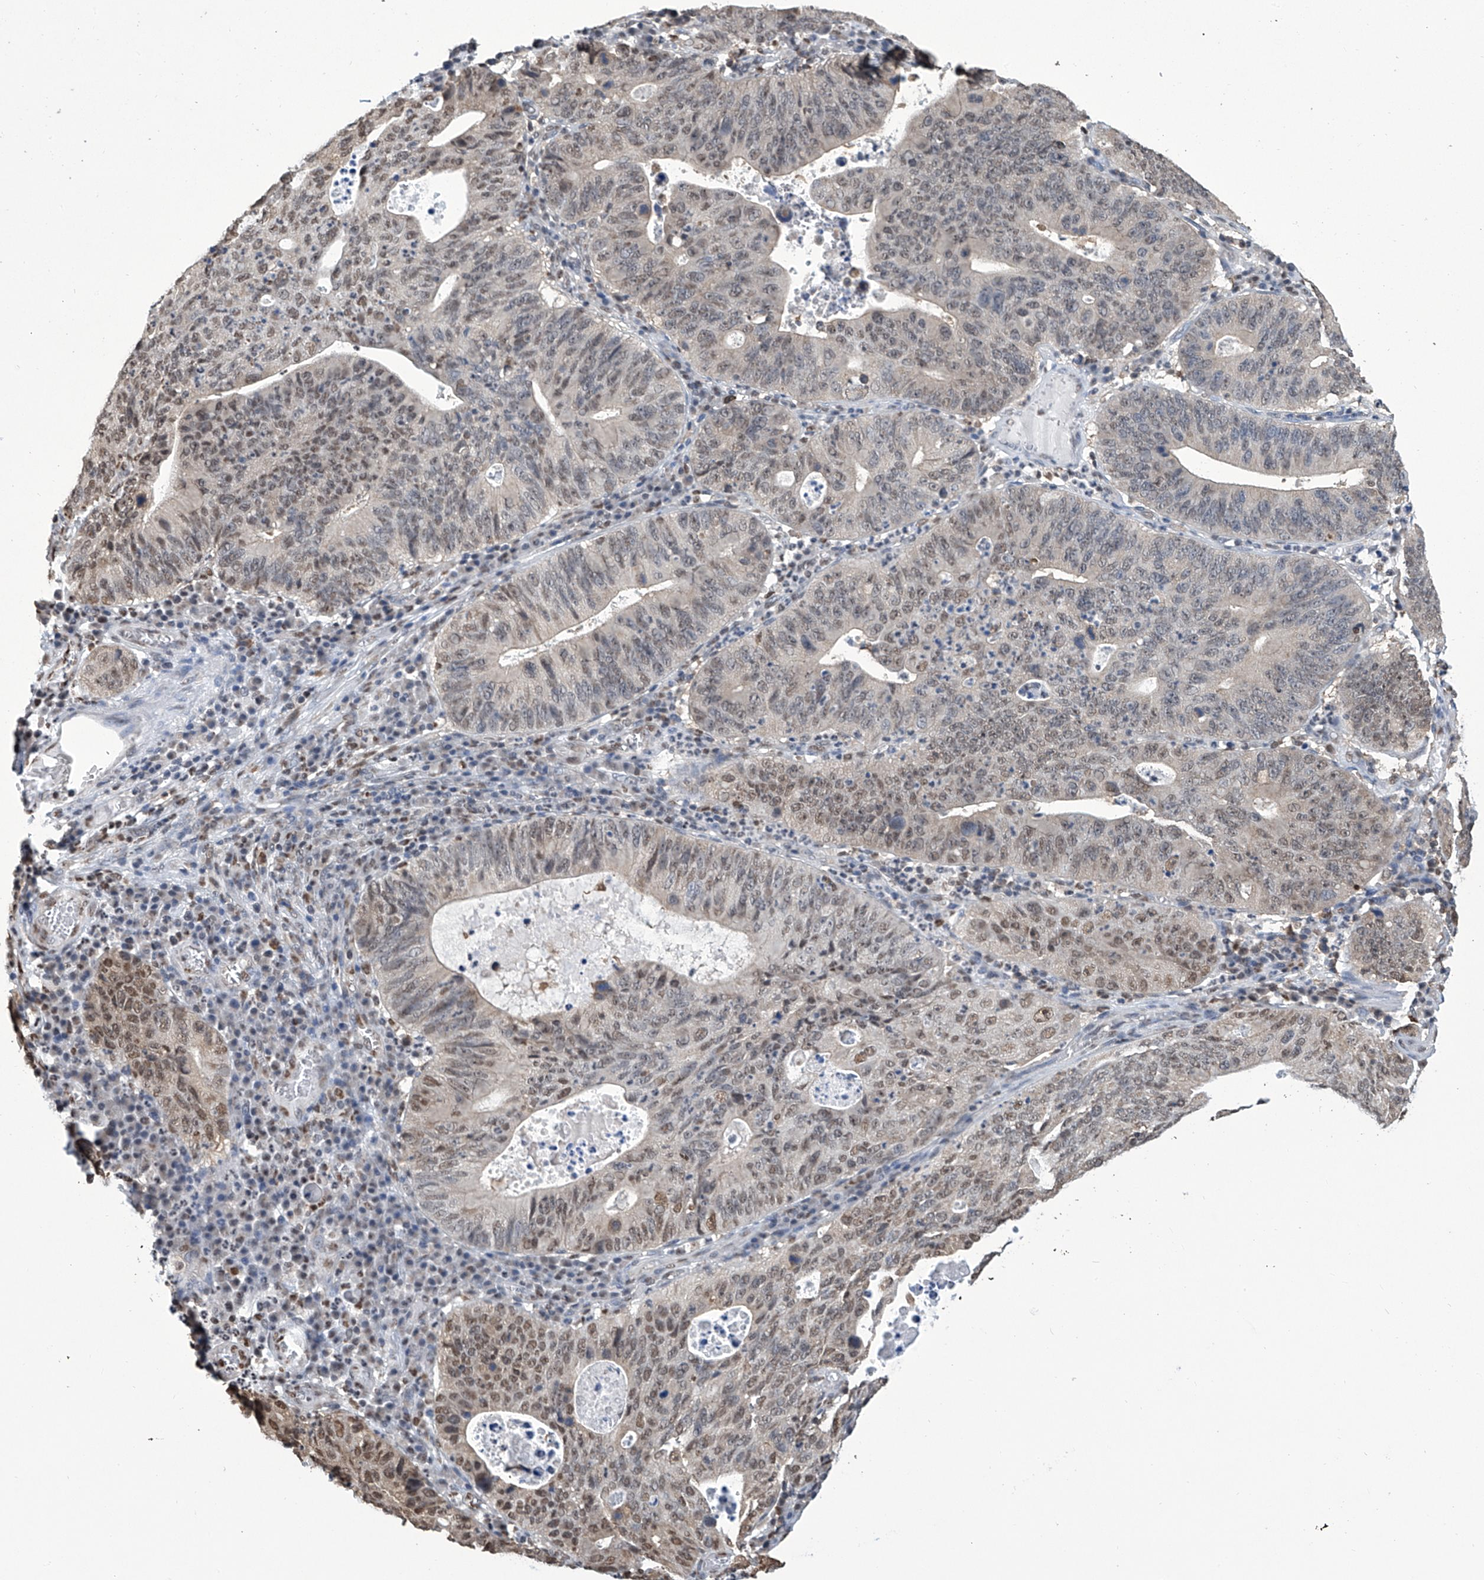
{"staining": {"intensity": "moderate", "quantity": "25%-75%", "location": "nuclear"}, "tissue": "stomach cancer", "cell_type": "Tumor cells", "image_type": "cancer", "snomed": [{"axis": "morphology", "description": "Adenocarcinoma, NOS"}, {"axis": "topography", "description": "Stomach"}], "caption": "A brown stain shows moderate nuclear staining of a protein in human stomach cancer tumor cells.", "gene": "SREBF2", "patient": {"sex": "male", "age": 59}}